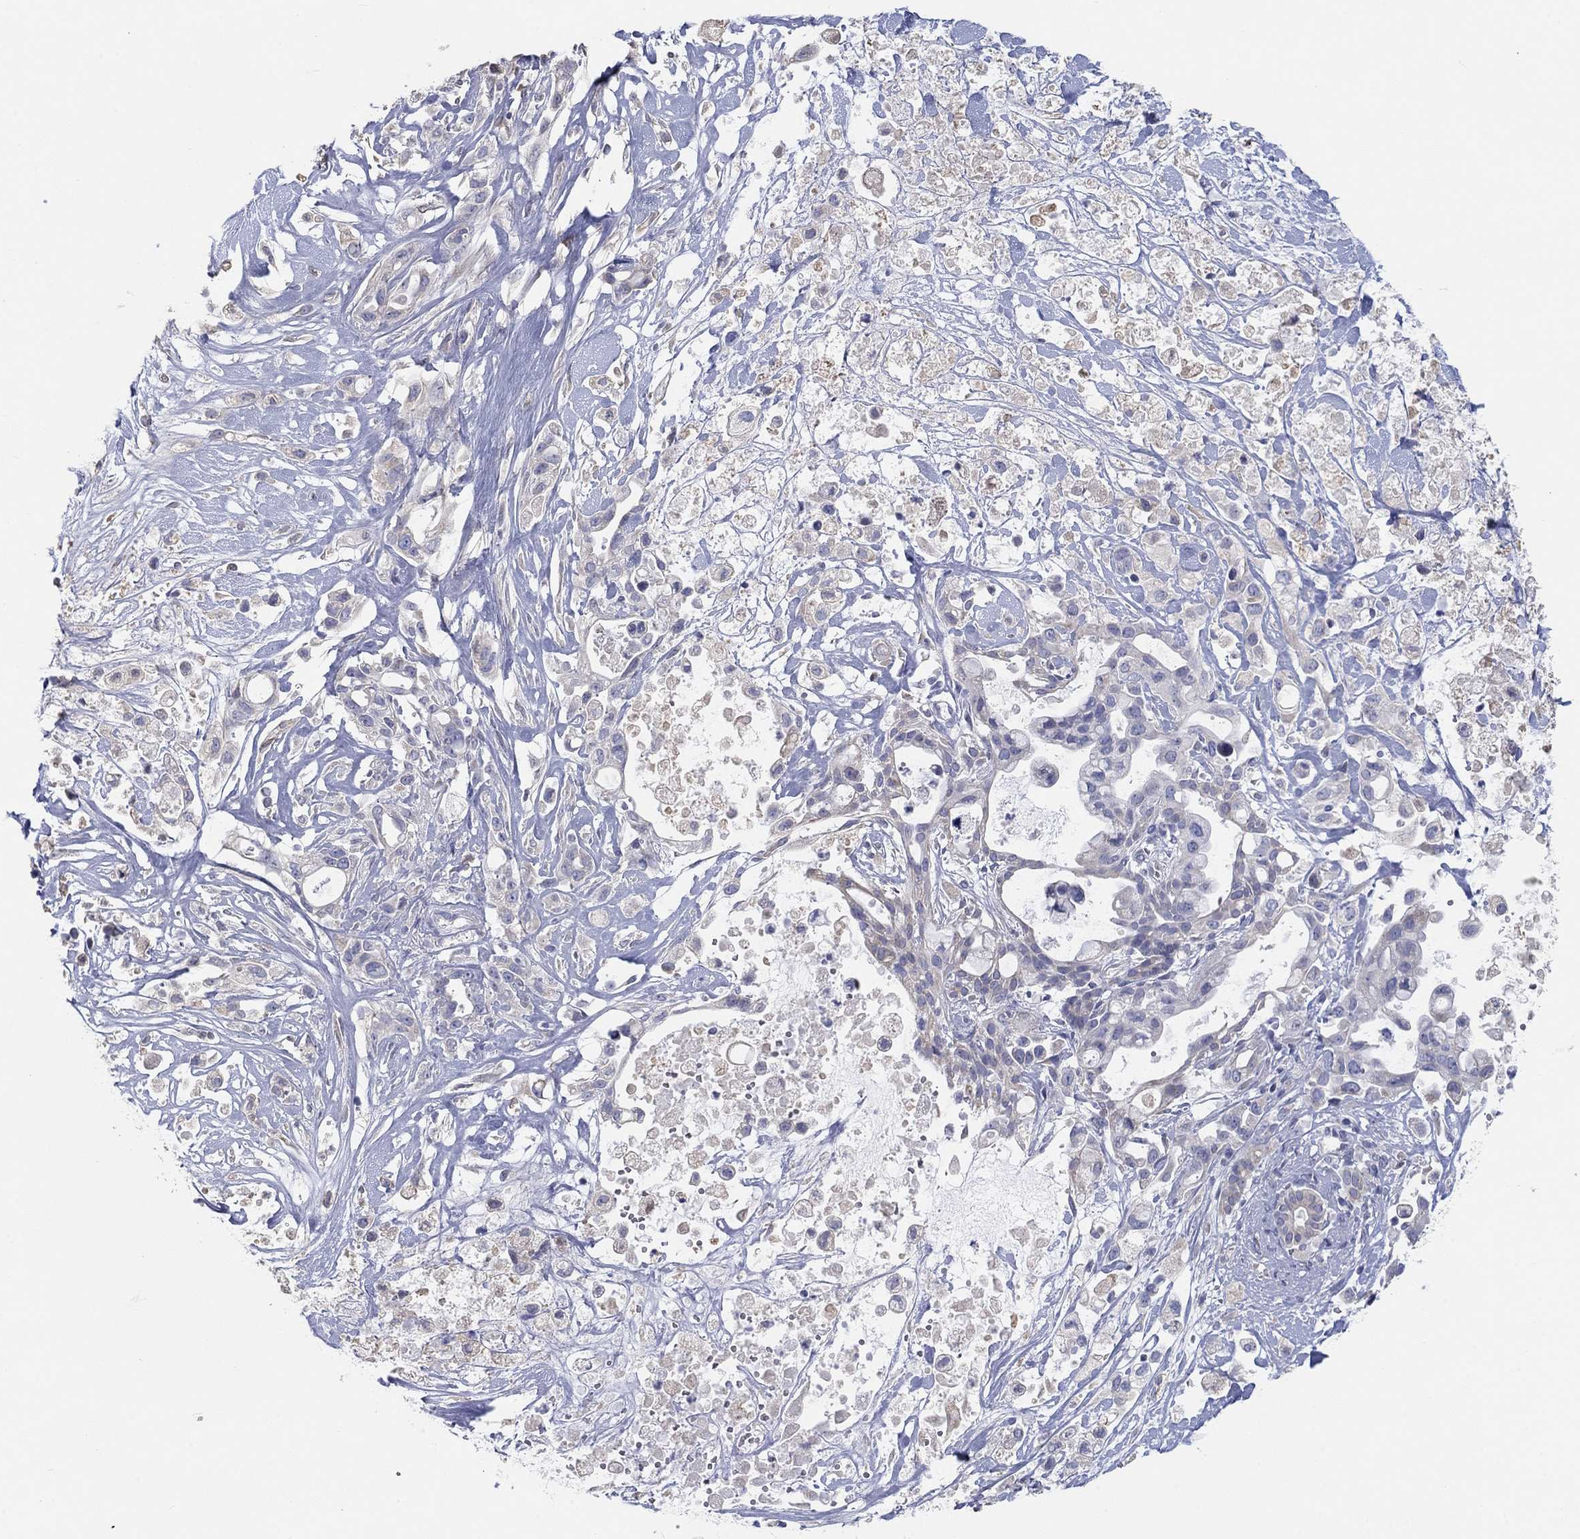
{"staining": {"intensity": "negative", "quantity": "none", "location": "none"}, "tissue": "pancreatic cancer", "cell_type": "Tumor cells", "image_type": "cancer", "snomed": [{"axis": "morphology", "description": "Adenocarcinoma, NOS"}, {"axis": "topography", "description": "Pancreas"}], "caption": "An immunohistochemistry photomicrograph of adenocarcinoma (pancreatic) is shown. There is no staining in tumor cells of adenocarcinoma (pancreatic).", "gene": "LRRC4C", "patient": {"sex": "male", "age": 44}}